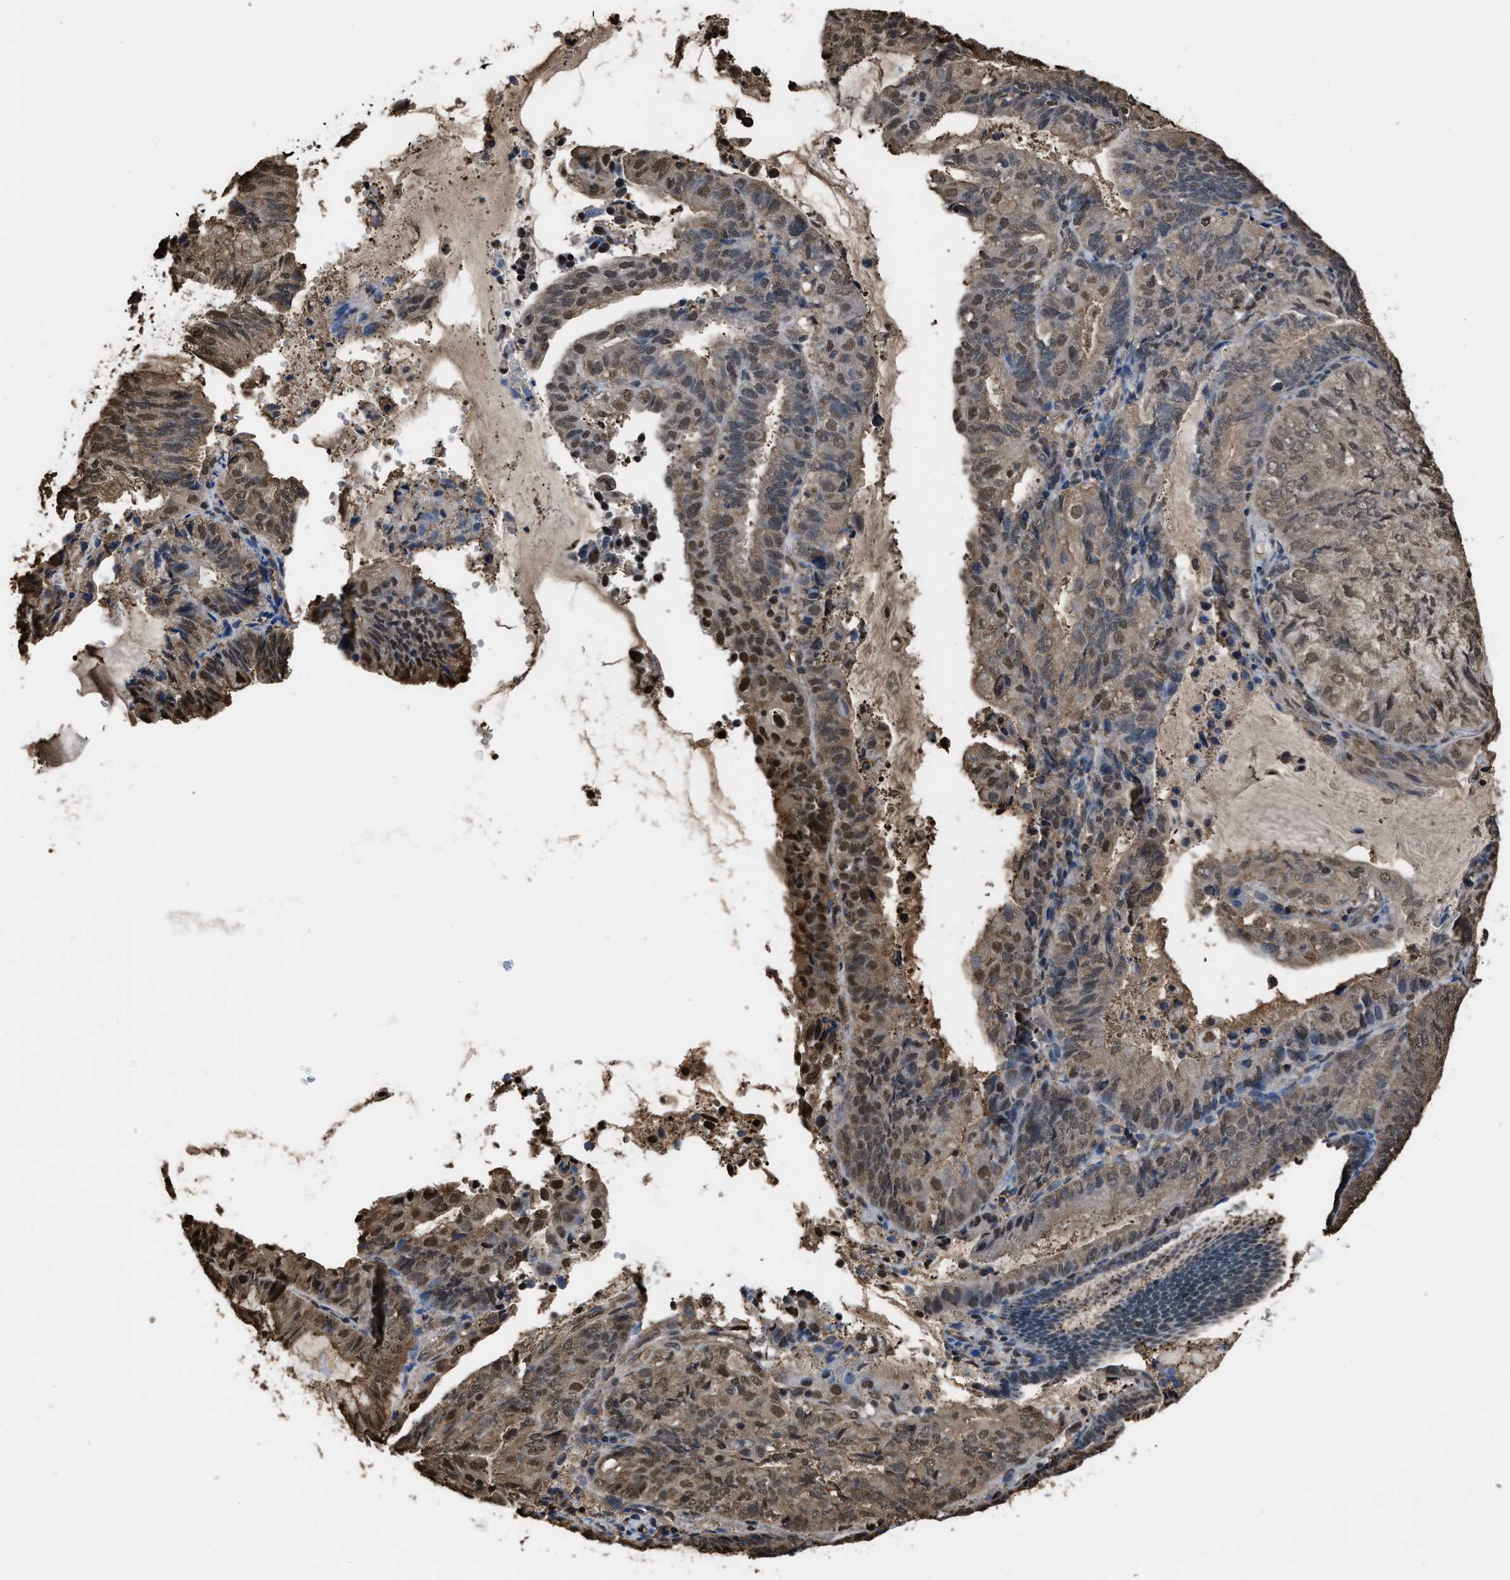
{"staining": {"intensity": "moderate", "quantity": ">75%", "location": "nuclear"}, "tissue": "endometrial cancer", "cell_type": "Tumor cells", "image_type": "cancer", "snomed": [{"axis": "morphology", "description": "Adenocarcinoma, NOS"}, {"axis": "topography", "description": "Endometrium"}], "caption": "Human endometrial adenocarcinoma stained with a brown dye reveals moderate nuclear positive expression in about >75% of tumor cells.", "gene": "FNTA", "patient": {"sex": "female", "age": 81}}